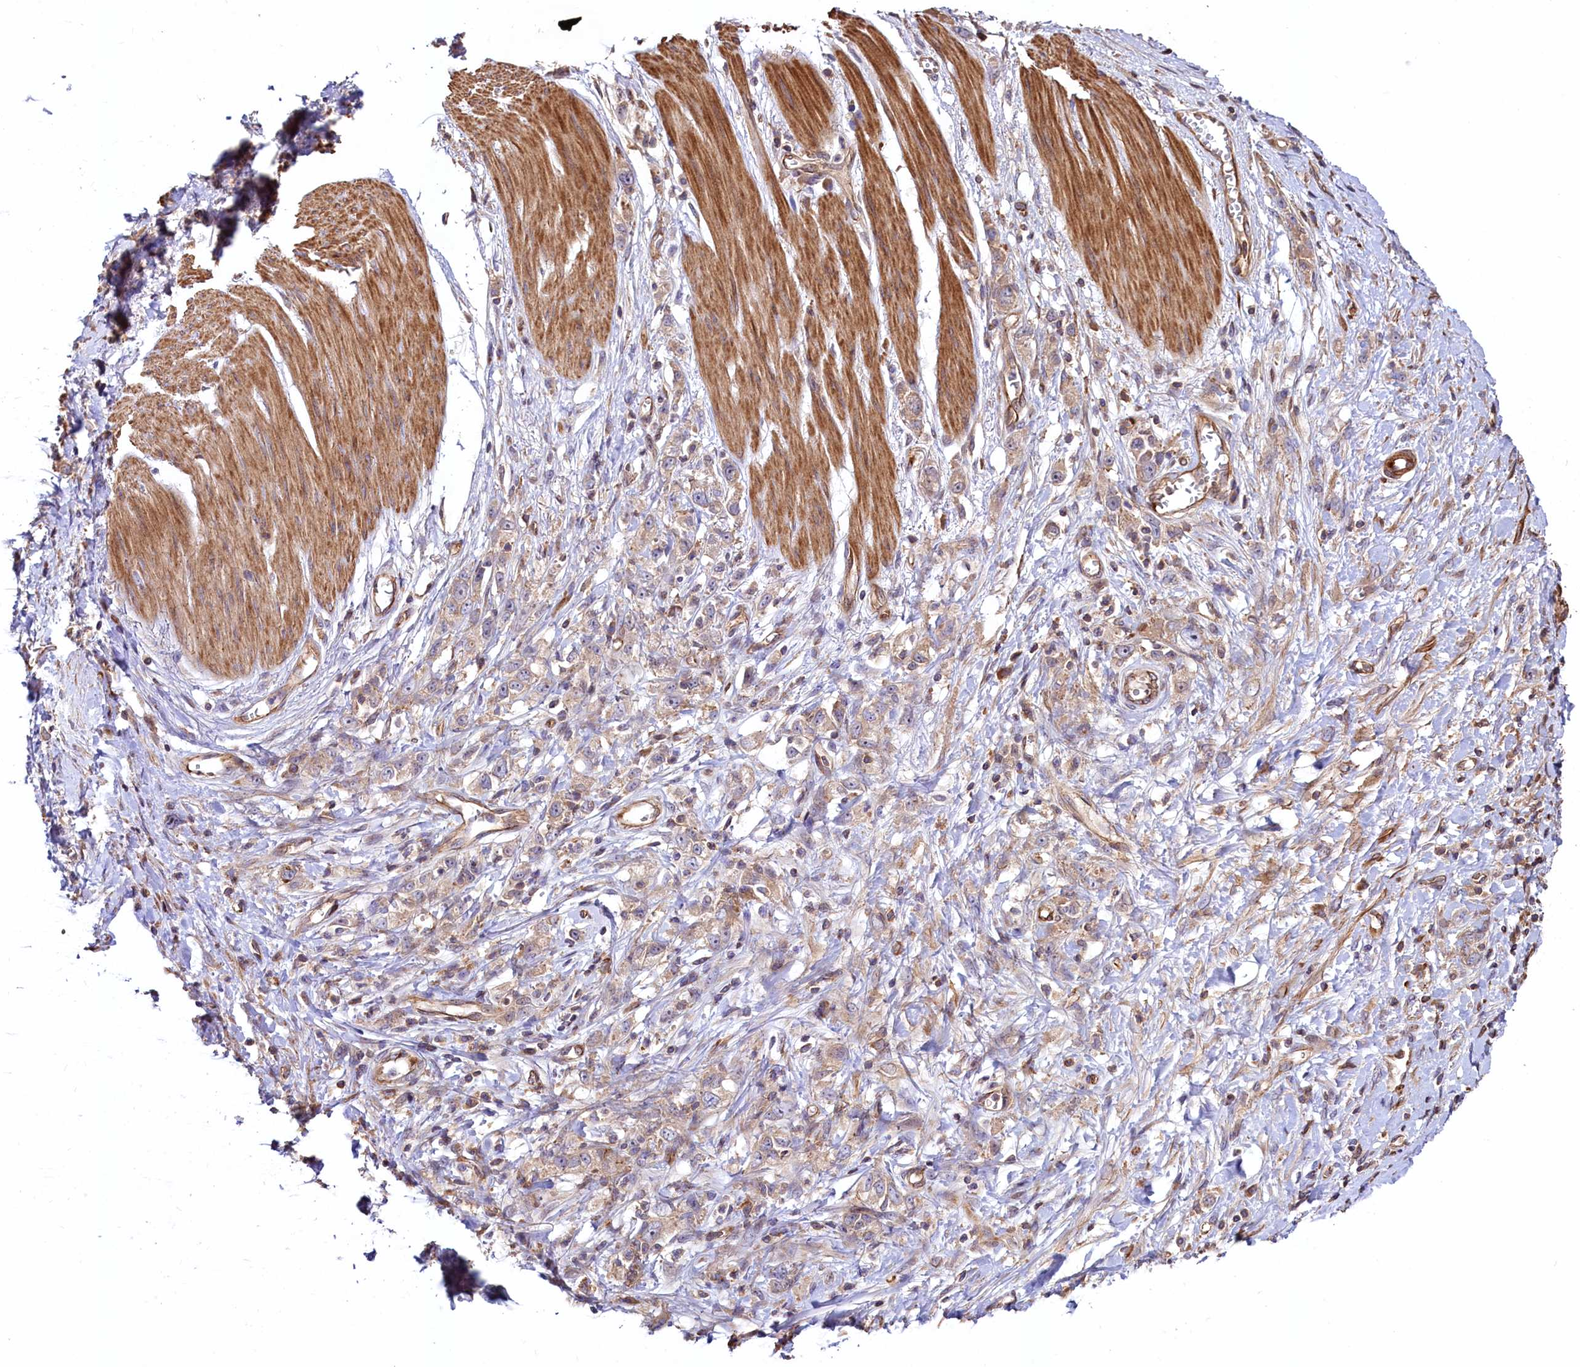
{"staining": {"intensity": "weak", "quantity": ">75%", "location": "cytoplasmic/membranous"}, "tissue": "stomach cancer", "cell_type": "Tumor cells", "image_type": "cancer", "snomed": [{"axis": "morphology", "description": "Adenocarcinoma, NOS"}, {"axis": "topography", "description": "Stomach"}], "caption": "There is low levels of weak cytoplasmic/membranous staining in tumor cells of stomach cancer, as demonstrated by immunohistochemical staining (brown color).", "gene": "KLHDC4", "patient": {"sex": "female", "age": 76}}